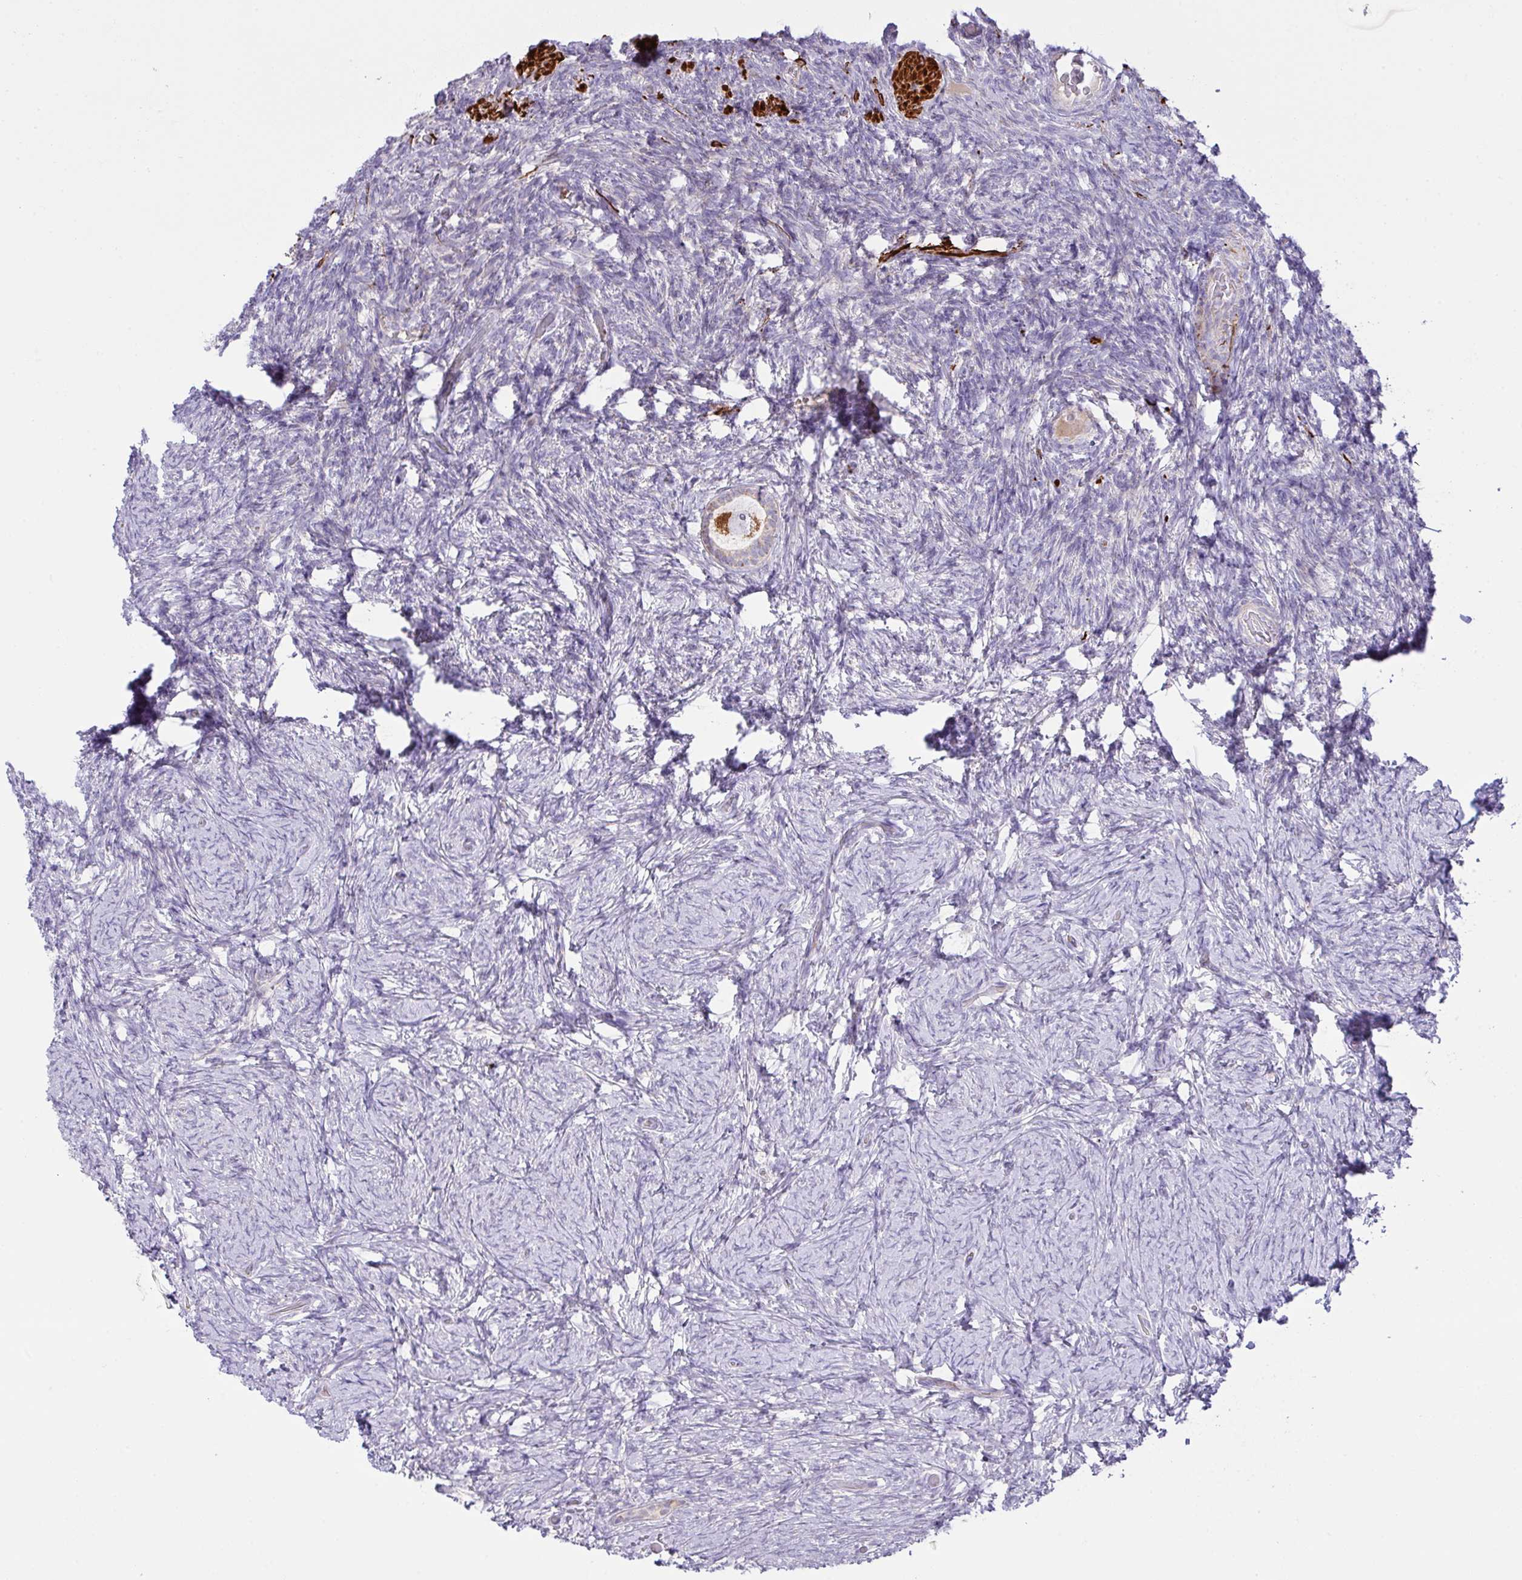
{"staining": {"intensity": "moderate", "quantity": ">75%", "location": "cytoplasmic/membranous"}, "tissue": "ovary", "cell_type": "Follicle cells", "image_type": "normal", "snomed": [{"axis": "morphology", "description": "Normal tissue, NOS"}, {"axis": "topography", "description": "Ovary"}], "caption": "A brown stain highlights moderate cytoplasmic/membranous staining of a protein in follicle cells of normal human ovary.", "gene": "CHDH", "patient": {"sex": "female", "age": 34}}